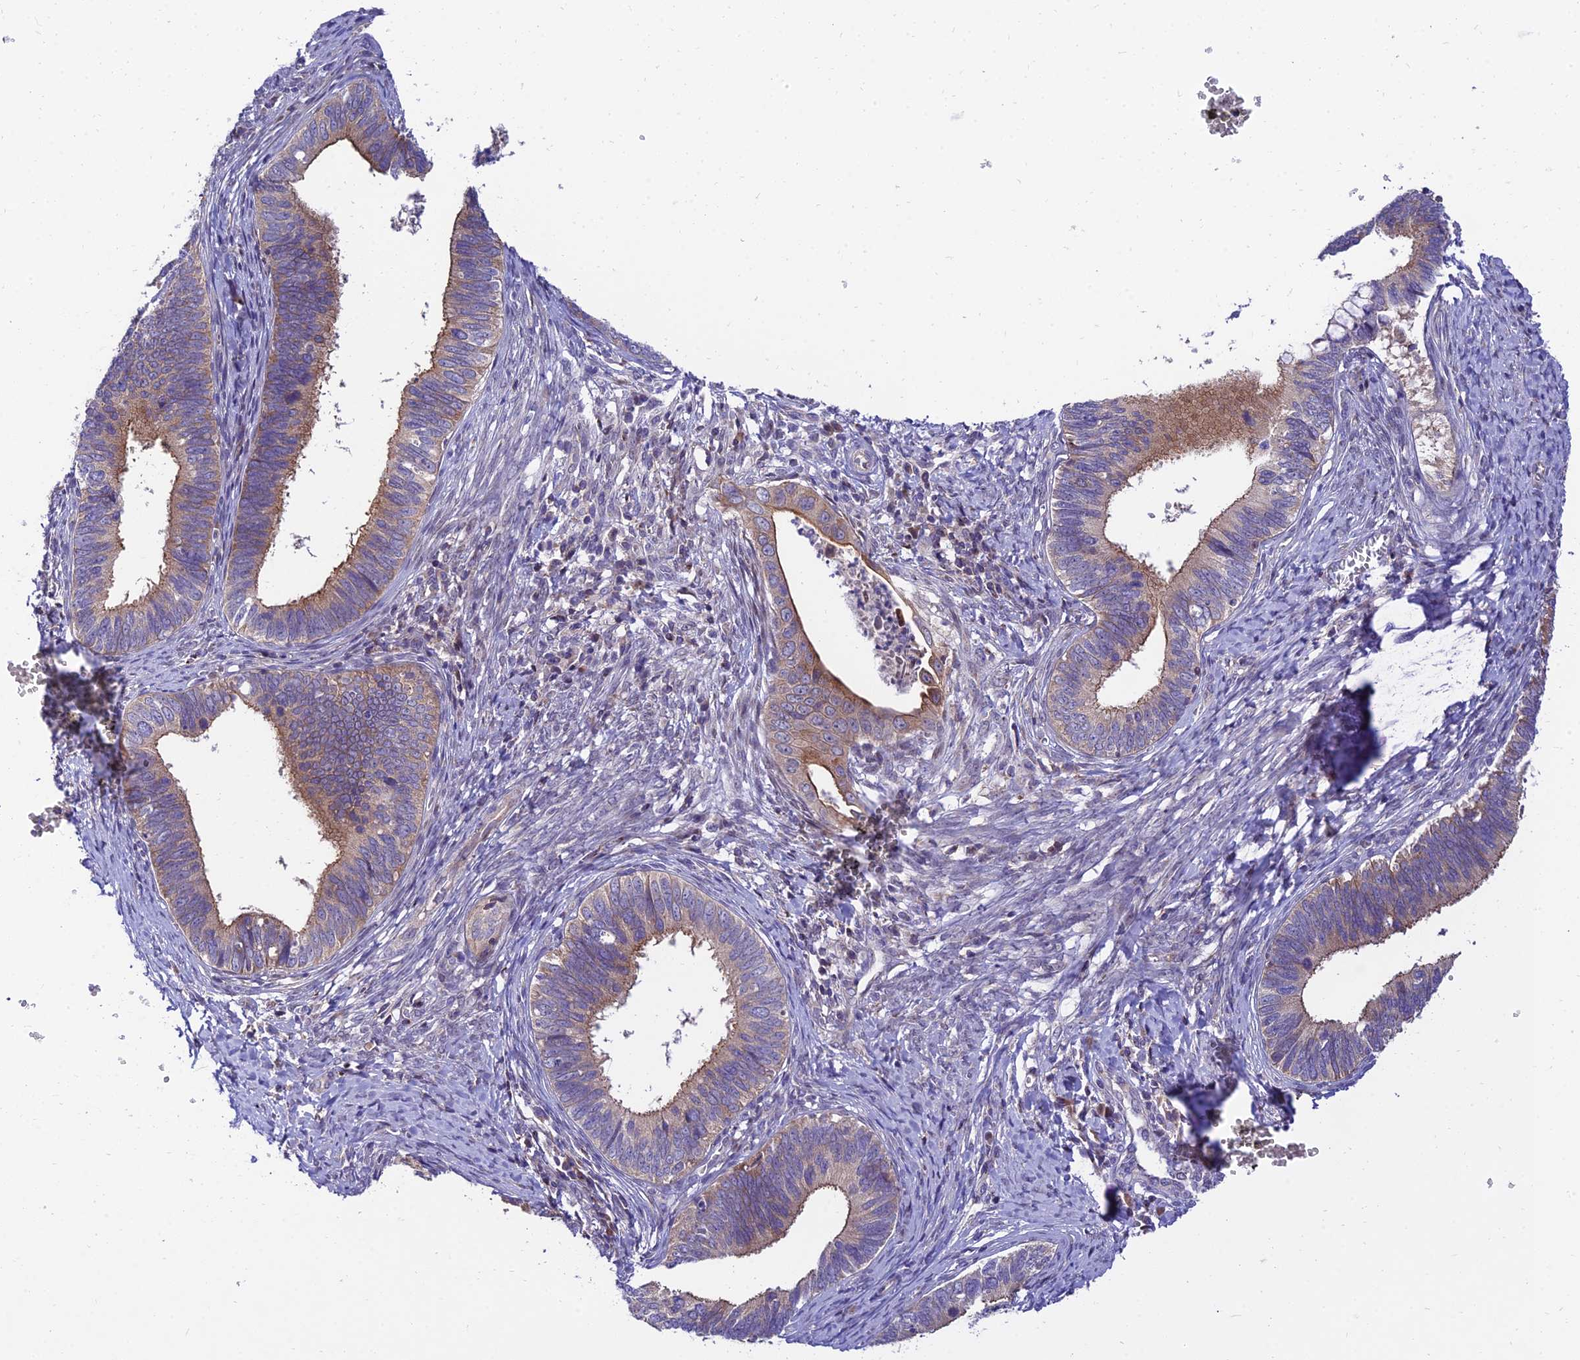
{"staining": {"intensity": "weak", "quantity": "25%-75%", "location": "cytoplasmic/membranous"}, "tissue": "cervical cancer", "cell_type": "Tumor cells", "image_type": "cancer", "snomed": [{"axis": "morphology", "description": "Adenocarcinoma, NOS"}, {"axis": "topography", "description": "Cervix"}], "caption": "High-power microscopy captured an immunohistochemistry (IHC) photomicrograph of cervical cancer, revealing weak cytoplasmic/membranous positivity in about 25%-75% of tumor cells.", "gene": "C6orf132", "patient": {"sex": "female", "age": 42}}